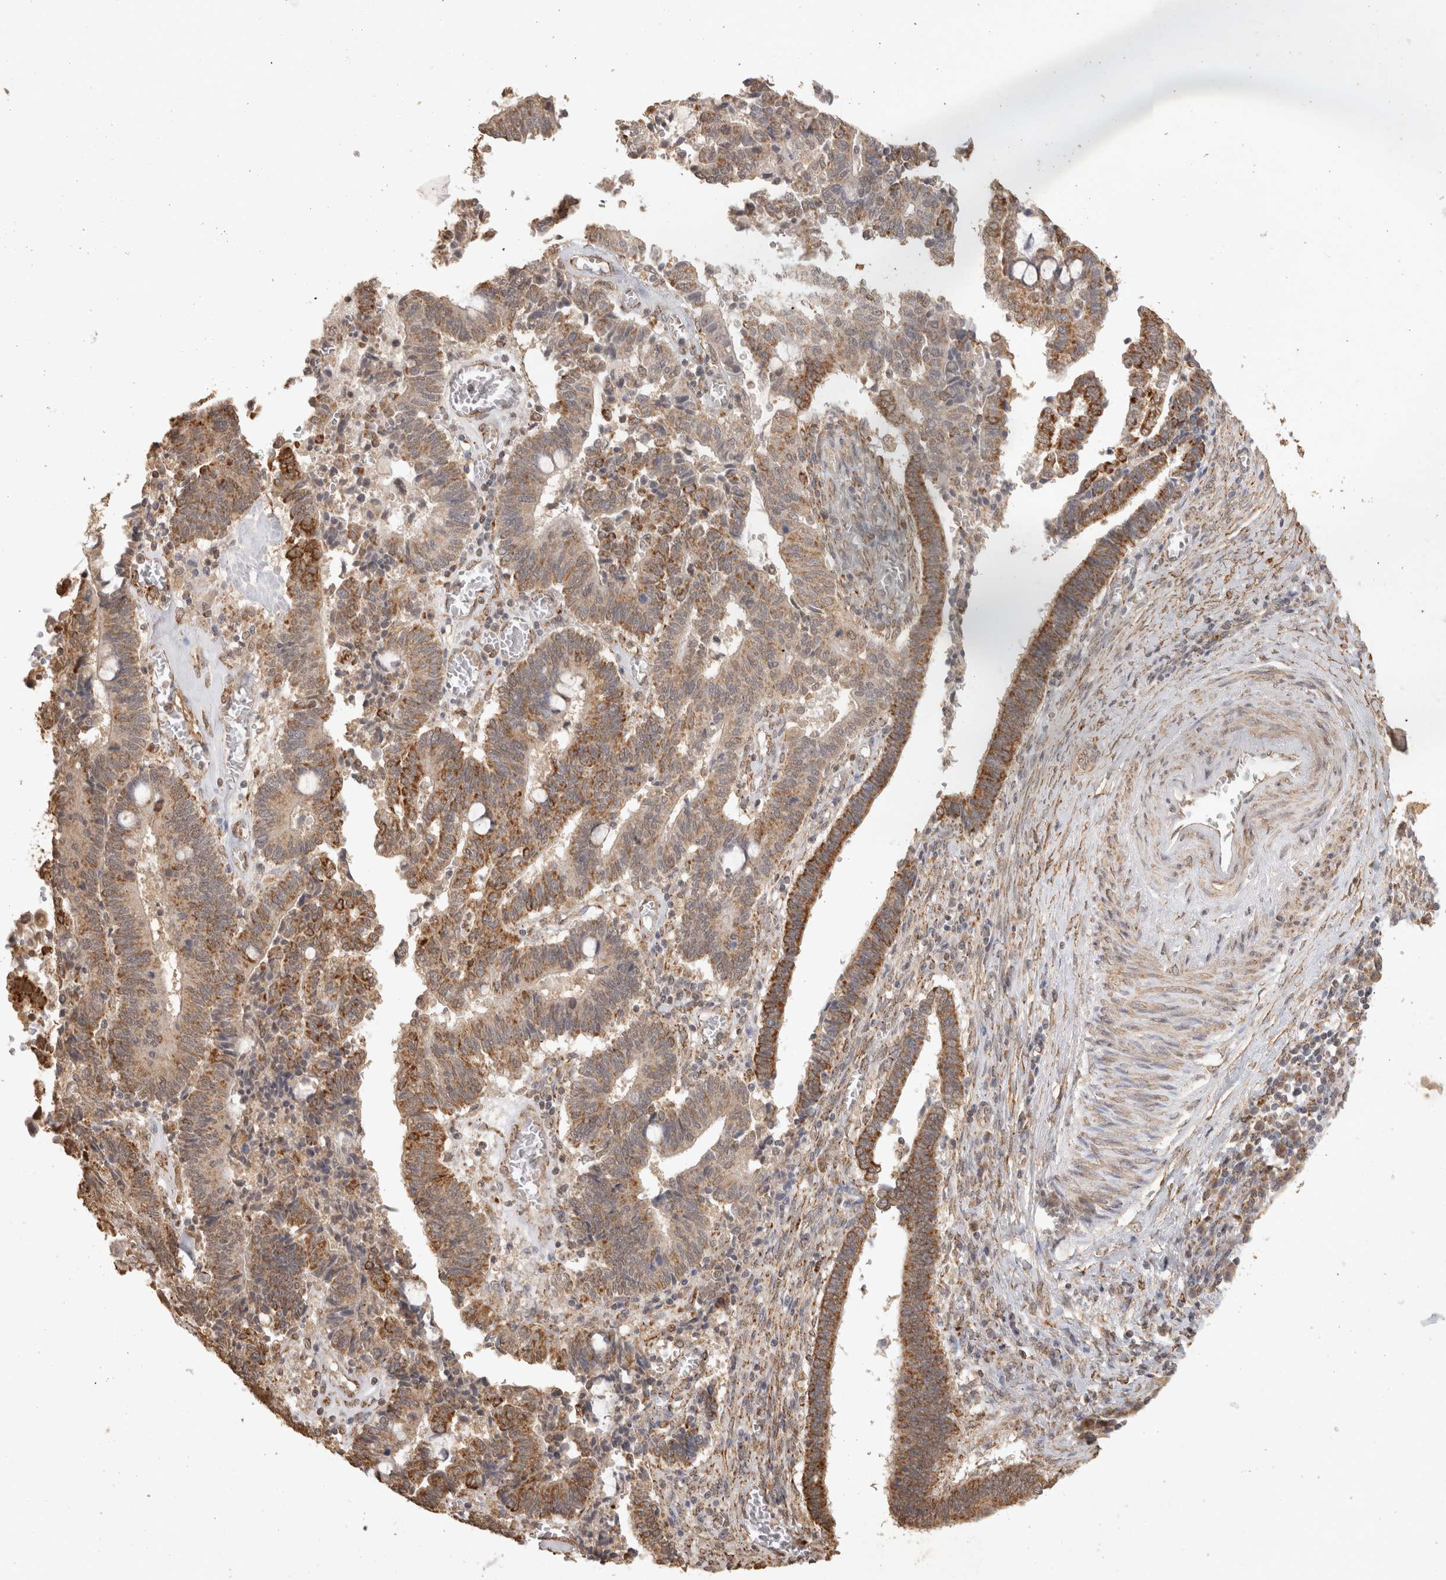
{"staining": {"intensity": "moderate", "quantity": ">75%", "location": "cytoplasmic/membranous"}, "tissue": "cervical cancer", "cell_type": "Tumor cells", "image_type": "cancer", "snomed": [{"axis": "morphology", "description": "Adenocarcinoma, NOS"}, {"axis": "topography", "description": "Cervix"}], "caption": "A medium amount of moderate cytoplasmic/membranous positivity is present in approximately >75% of tumor cells in cervical cancer tissue.", "gene": "BNIP3L", "patient": {"sex": "female", "age": 44}}